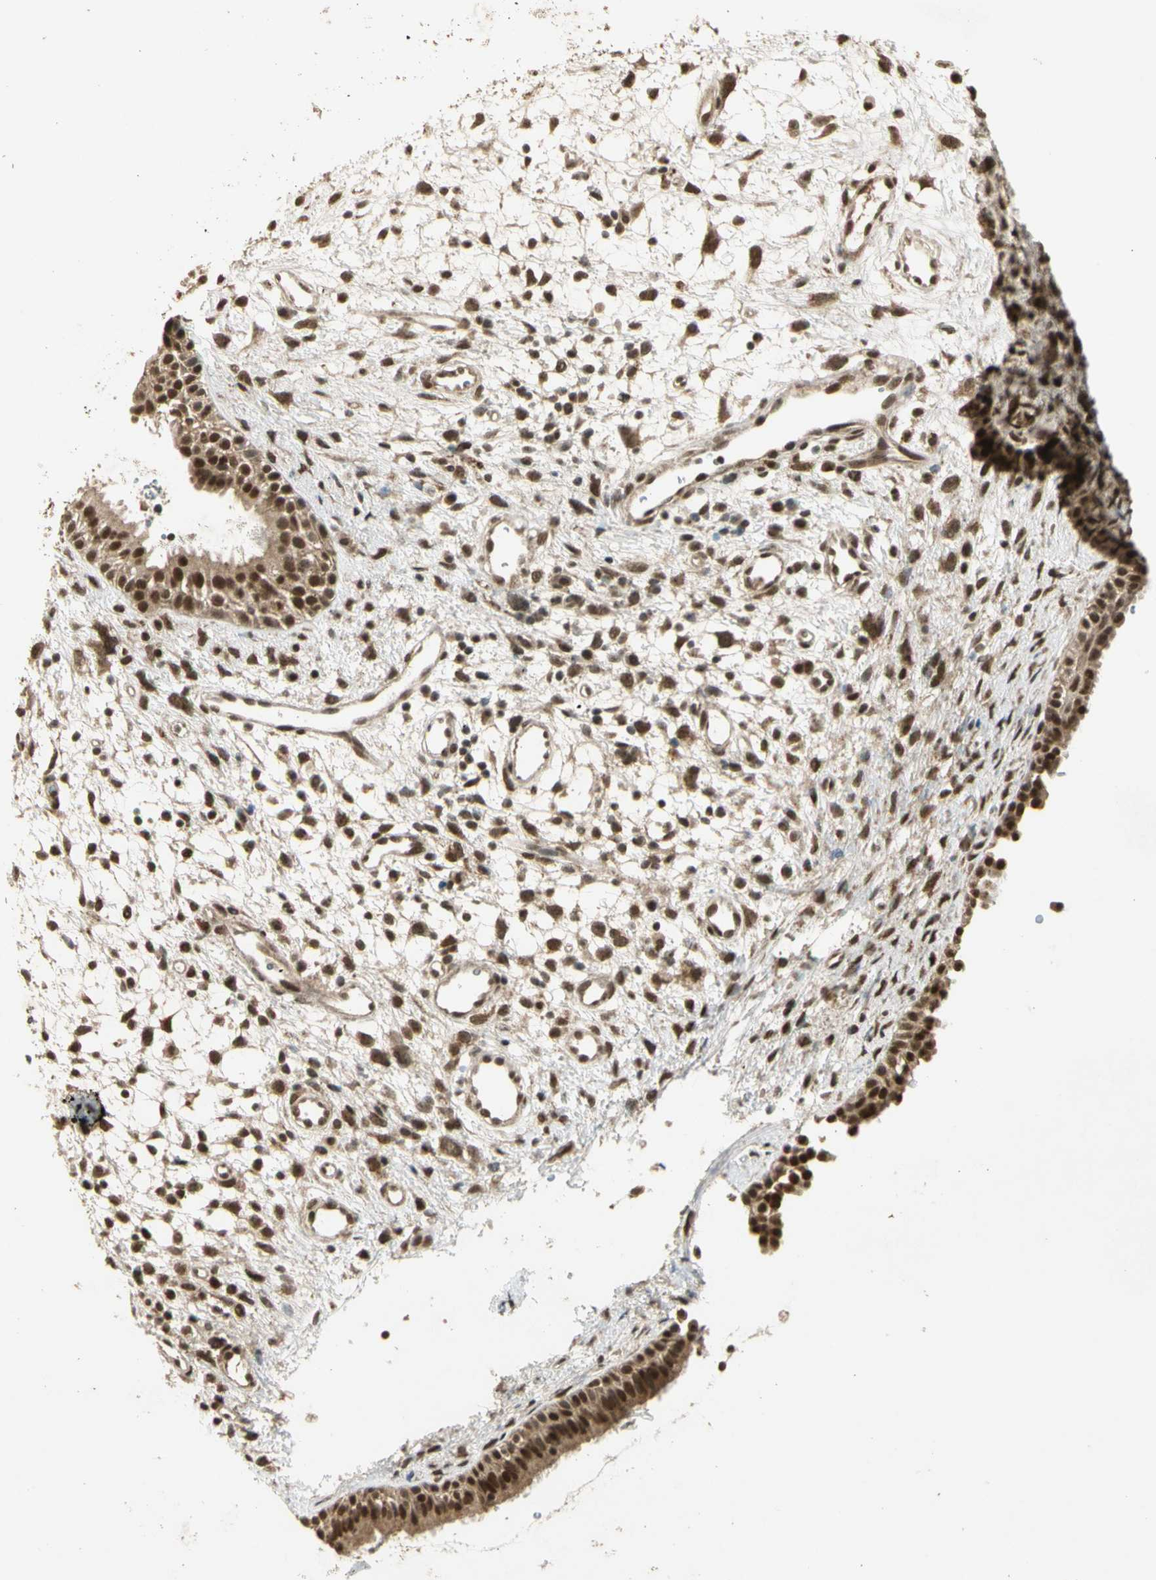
{"staining": {"intensity": "moderate", "quantity": ">75%", "location": "cytoplasmic/membranous,nuclear"}, "tissue": "nasopharynx", "cell_type": "Respiratory epithelial cells", "image_type": "normal", "snomed": [{"axis": "morphology", "description": "Normal tissue, NOS"}, {"axis": "topography", "description": "Nasopharynx"}], "caption": "A histopathology image of nasopharynx stained for a protein exhibits moderate cytoplasmic/membranous,nuclear brown staining in respiratory epithelial cells. Nuclei are stained in blue.", "gene": "ZNF135", "patient": {"sex": "male", "age": 22}}